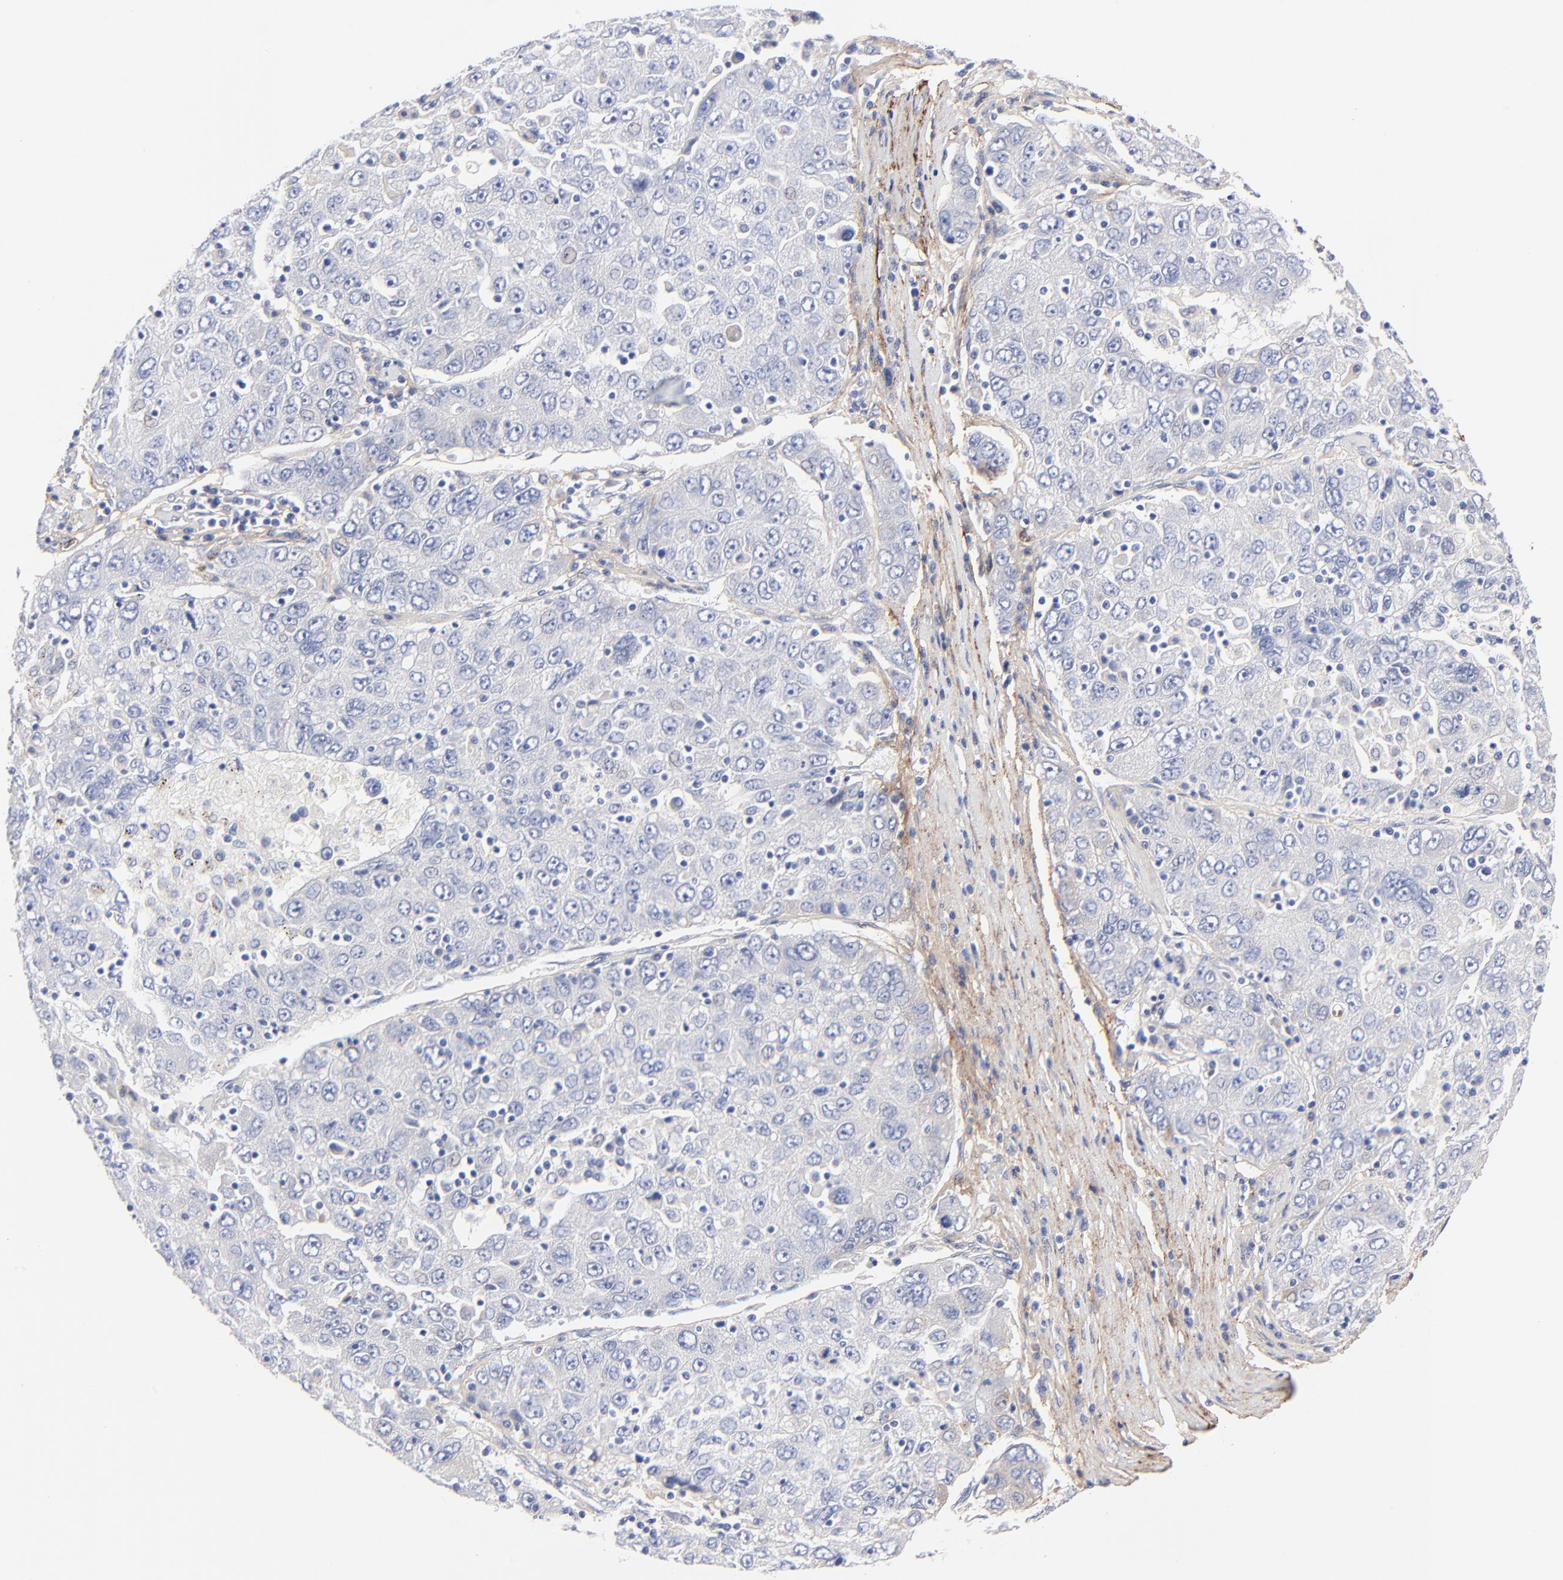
{"staining": {"intensity": "weak", "quantity": "<25%", "location": "cytoplasmic/membranous"}, "tissue": "liver cancer", "cell_type": "Tumor cells", "image_type": "cancer", "snomed": [{"axis": "morphology", "description": "Carcinoma, Hepatocellular, NOS"}, {"axis": "topography", "description": "Liver"}], "caption": "This is an immunohistochemistry (IHC) micrograph of human liver cancer (hepatocellular carcinoma). There is no expression in tumor cells.", "gene": "FBLN2", "patient": {"sex": "male", "age": 49}}